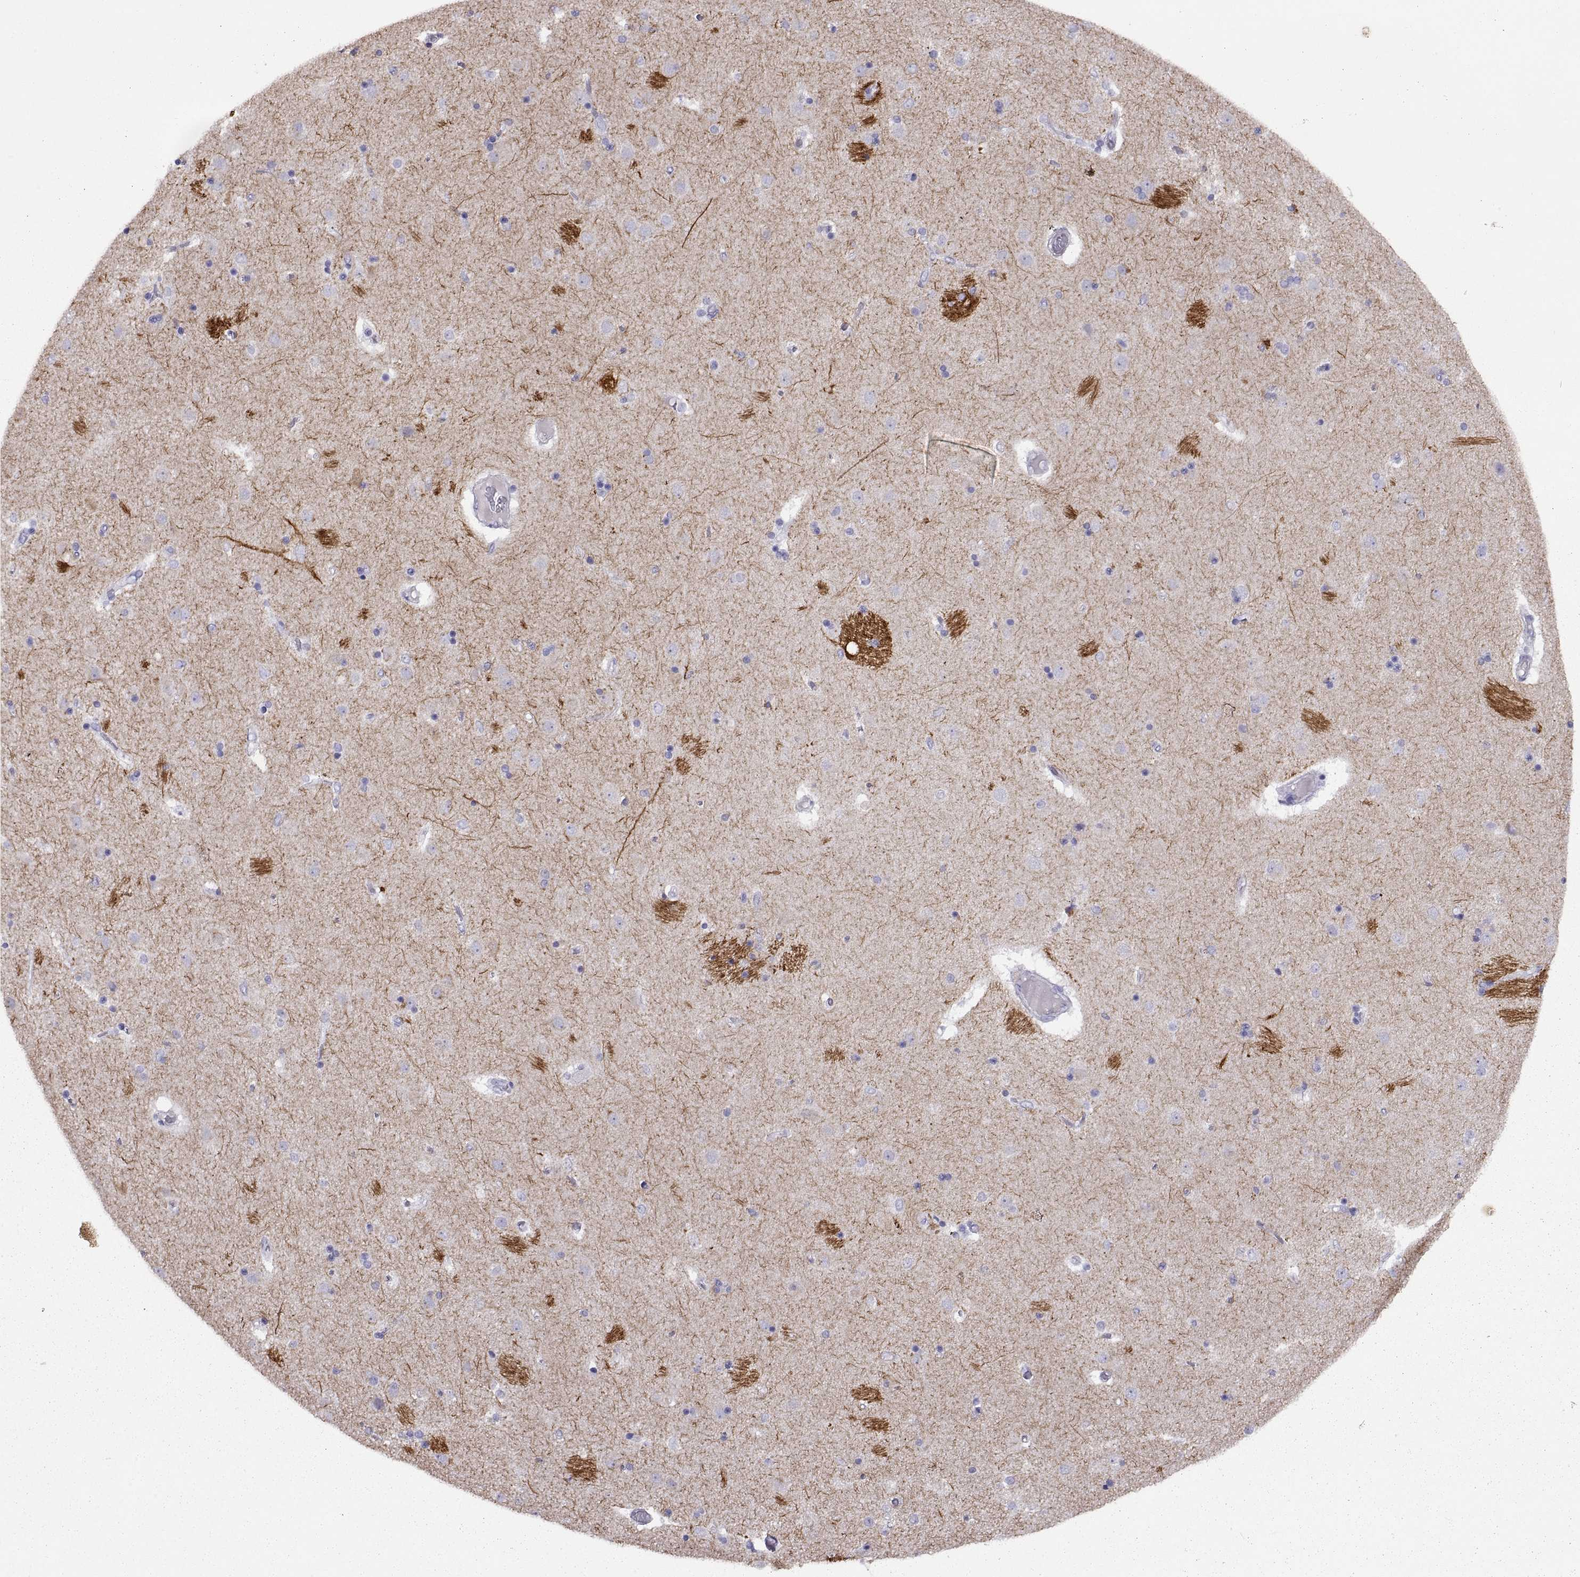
{"staining": {"intensity": "negative", "quantity": "none", "location": "none"}, "tissue": "caudate", "cell_type": "Glial cells", "image_type": "normal", "snomed": [{"axis": "morphology", "description": "Normal tissue, NOS"}, {"axis": "topography", "description": "Lateral ventricle wall"}], "caption": "The immunohistochemistry (IHC) image has no significant staining in glial cells of caudate.", "gene": "RGS20", "patient": {"sex": "female", "age": 71}}